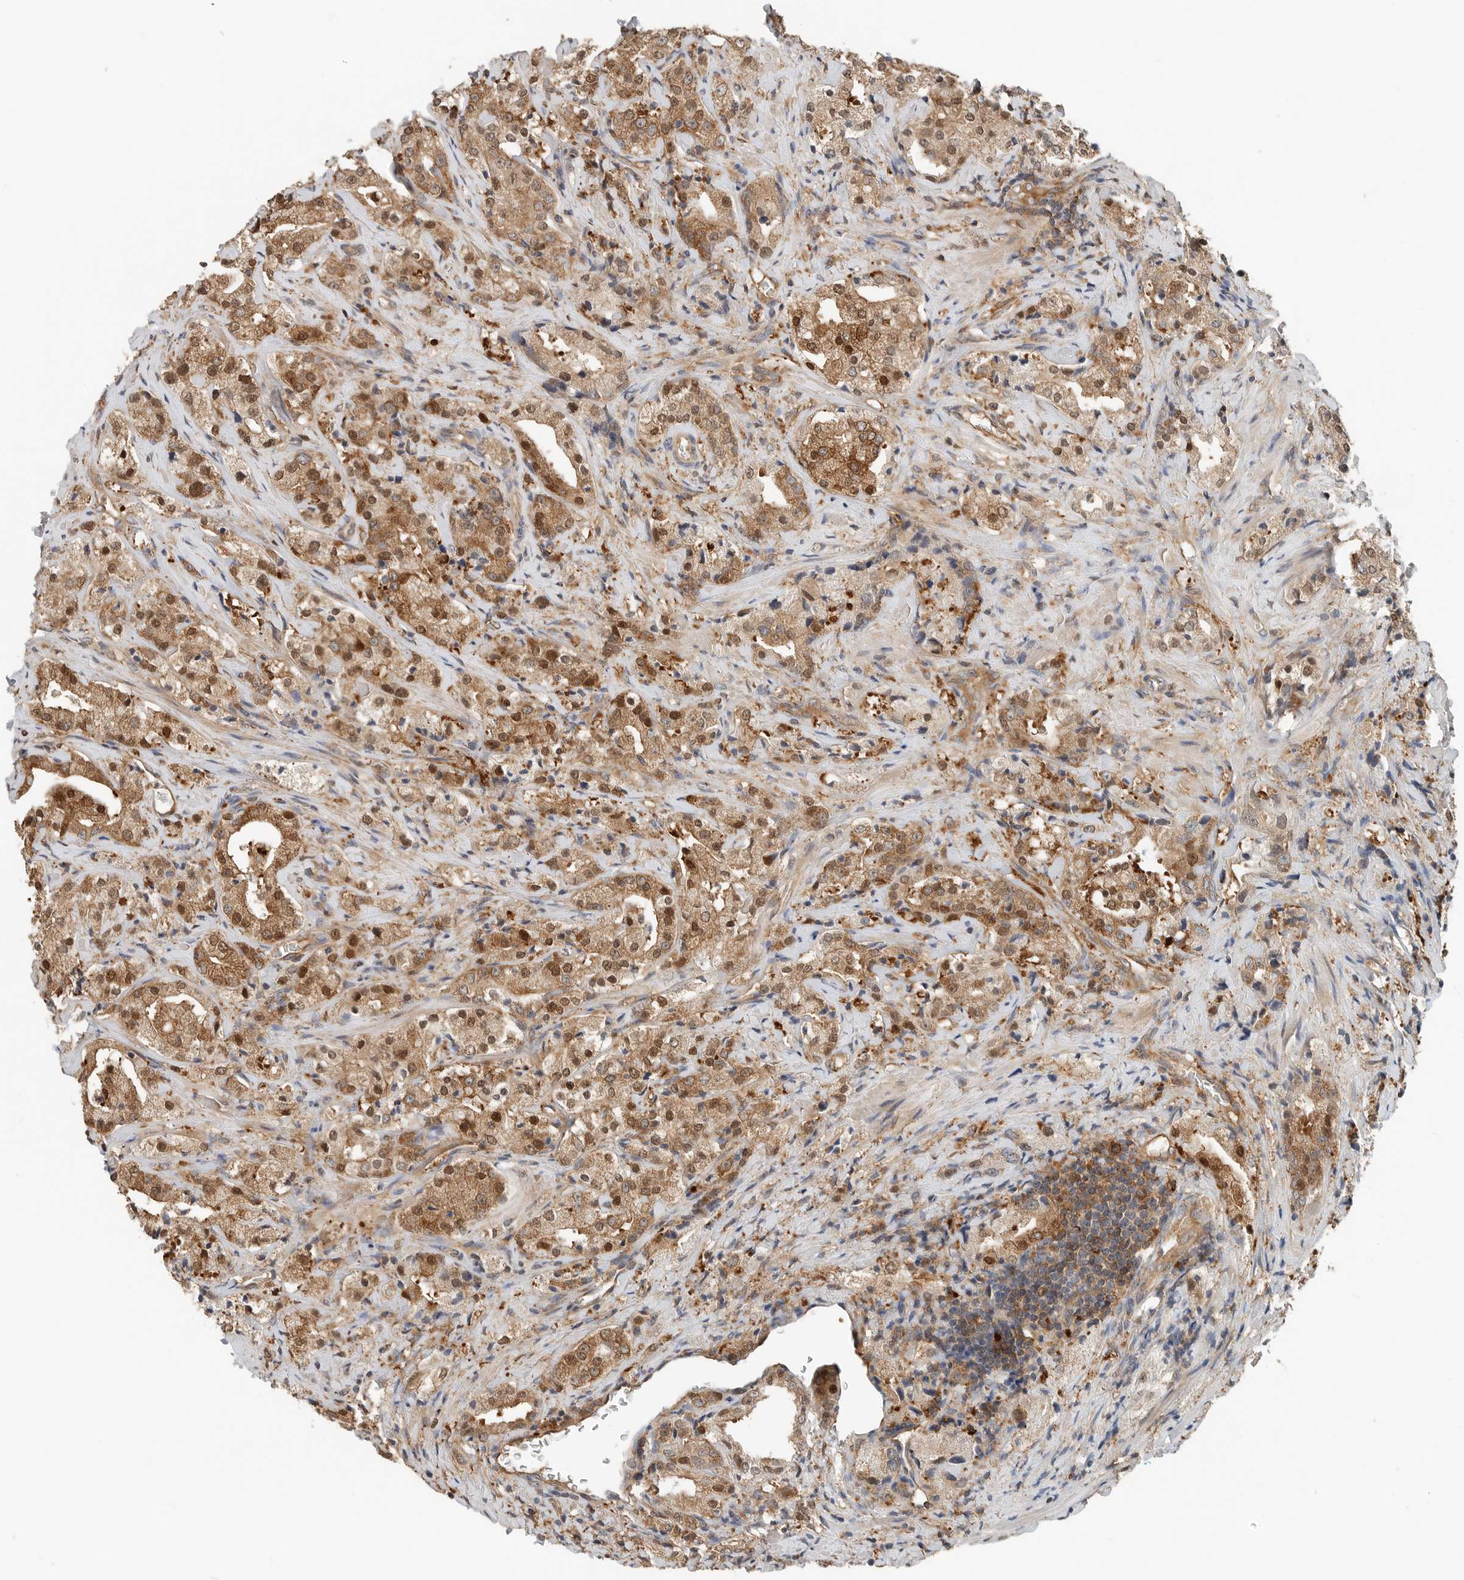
{"staining": {"intensity": "moderate", "quantity": ">75%", "location": "cytoplasmic/membranous,nuclear"}, "tissue": "prostate cancer", "cell_type": "Tumor cells", "image_type": "cancer", "snomed": [{"axis": "morphology", "description": "Adenocarcinoma, High grade"}, {"axis": "topography", "description": "Prostate"}], "caption": "Immunohistochemistry (IHC) (DAB) staining of human prostate cancer displays moderate cytoplasmic/membranous and nuclear protein expression in approximately >75% of tumor cells. Immunohistochemistry (IHC) stains the protein of interest in brown and the nuclei are stained blue.", "gene": "XPNPEP1", "patient": {"sex": "male", "age": 63}}